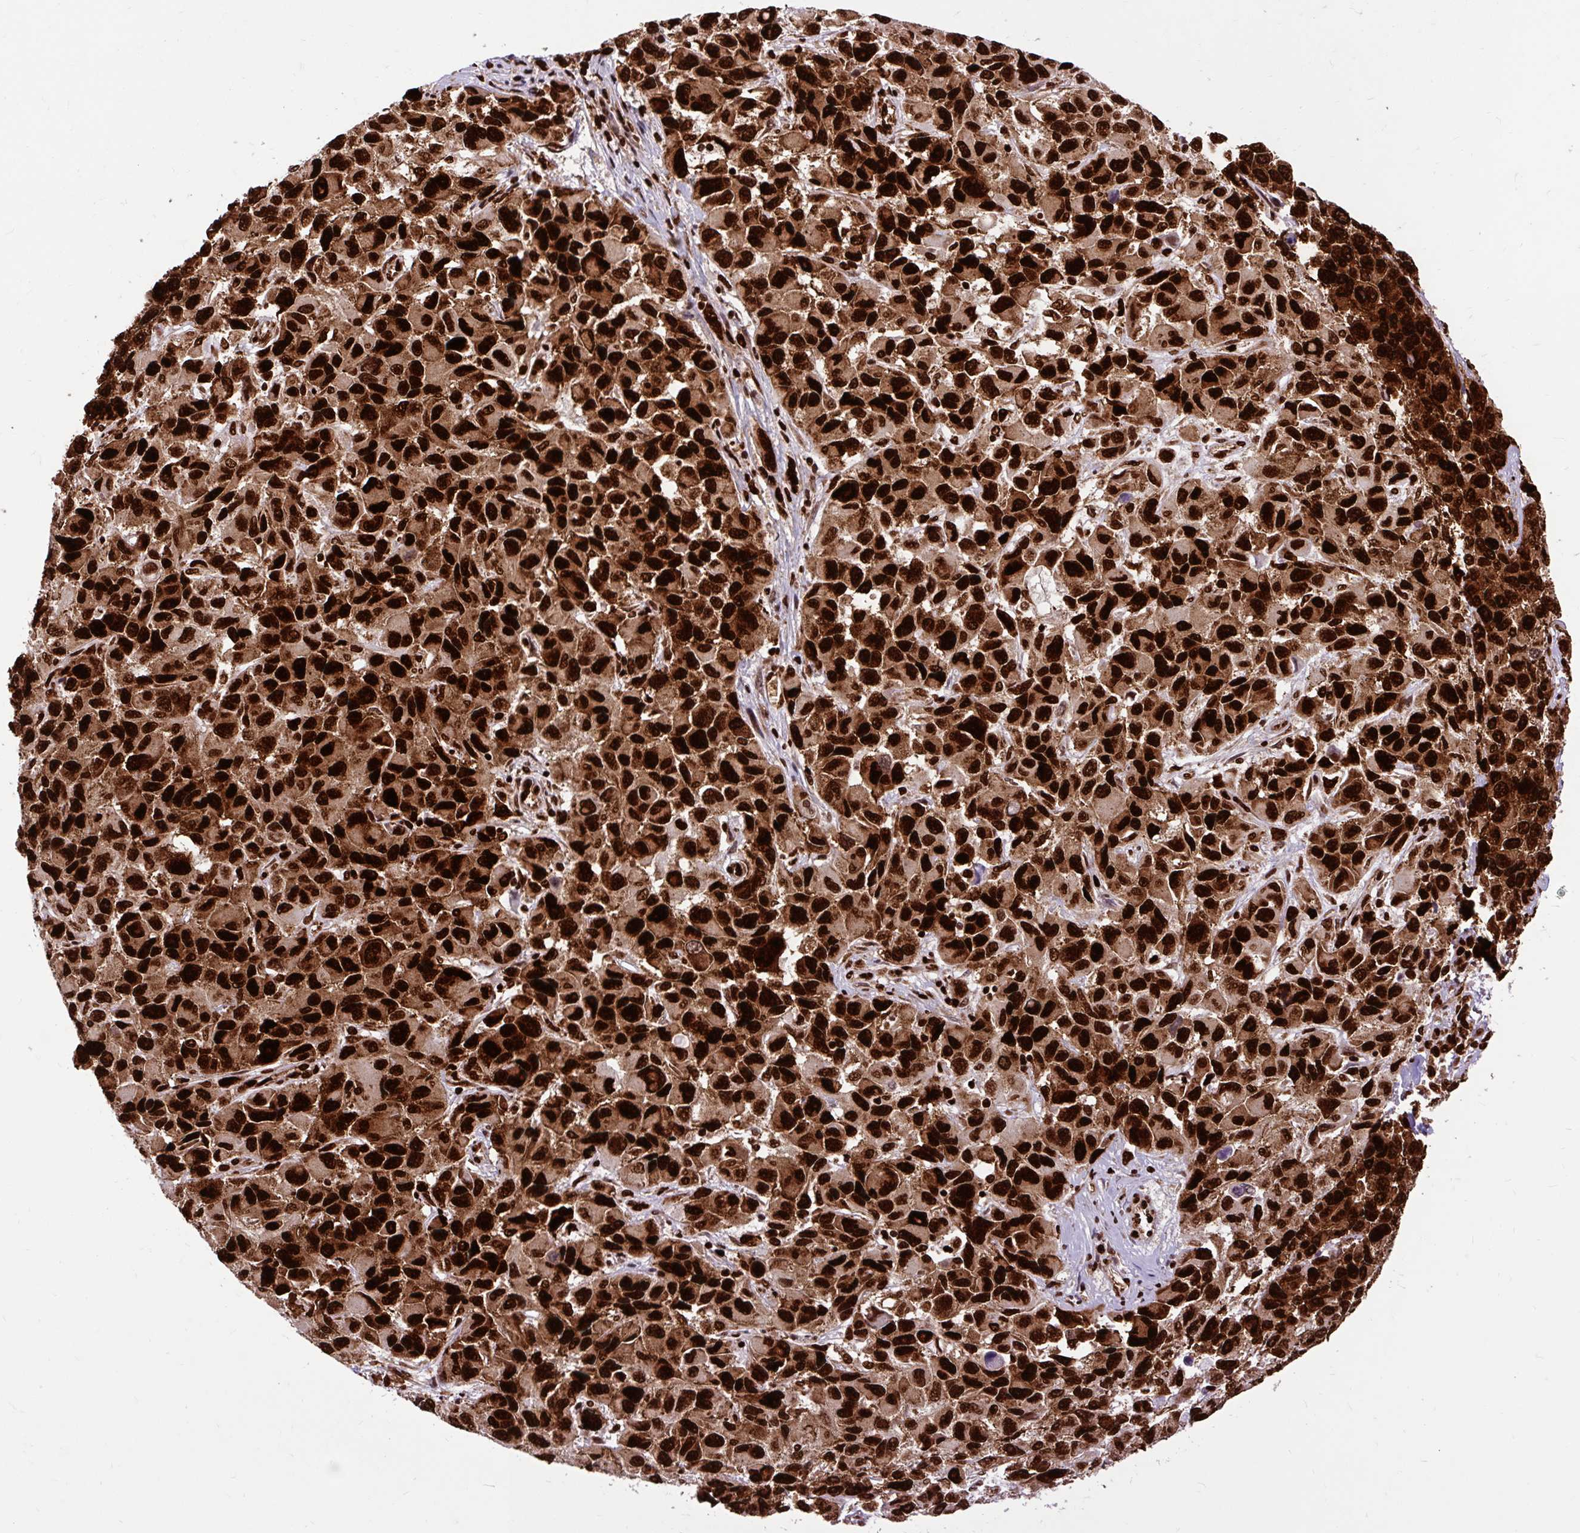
{"staining": {"intensity": "strong", "quantity": ">75%", "location": "nuclear"}, "tissue": "melanoma", "cell_type": "Tumor cells", "image_type": "cancer", "snomed": [{"axis": "morphology", "description": "Malignant melanoma, NOS"}, {"axis": "topography", "description": "Skin"}], "caption": "Human malignant melanoma stained with a brown dye demonstrates strong nuclear positive positivity in approximately >75% of tumor cells.", "gene": "FUS", "patient": {"sex": "male", "age": 53}}